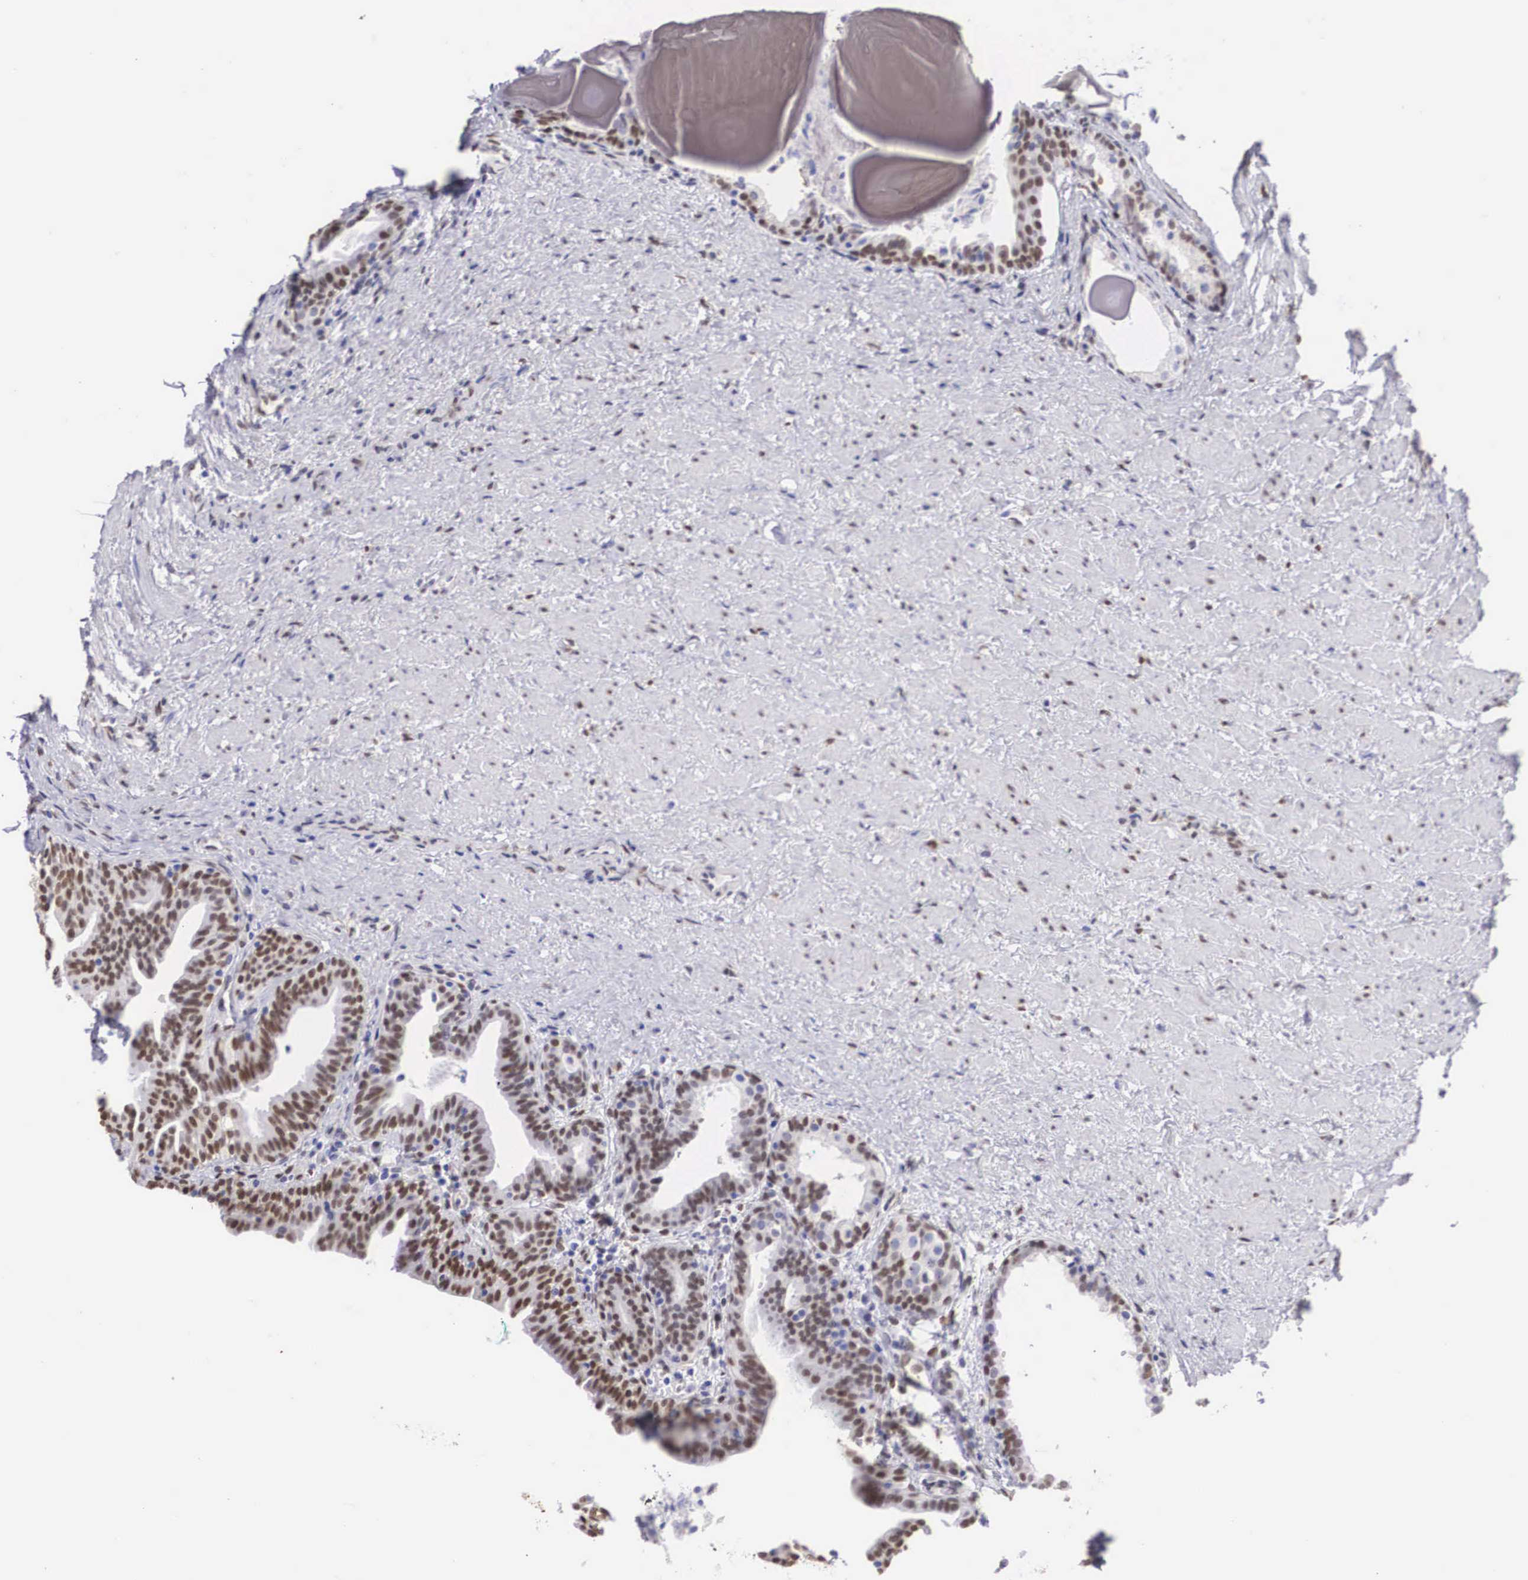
{"staining": {"intensity": "strong", "quantity": ">75%", "location": "nuclear"}, "tissue": "prostate", "cell_type": "Glandular cells", "image_type": "normal", "snomed": [{"axis": "morphology", "description": "Normal tissue, NOS"}, {"axis": "topography", "description": "Prostate"}], "caption": "Strong nuclear positivity is identified in about >75% of glandular cells in unremarkable prostate. (Brightfield microscopy of DAB IHC at high magnification).", "gene": "HMGN5", "patient": {"sex": "male", "age": 65}}